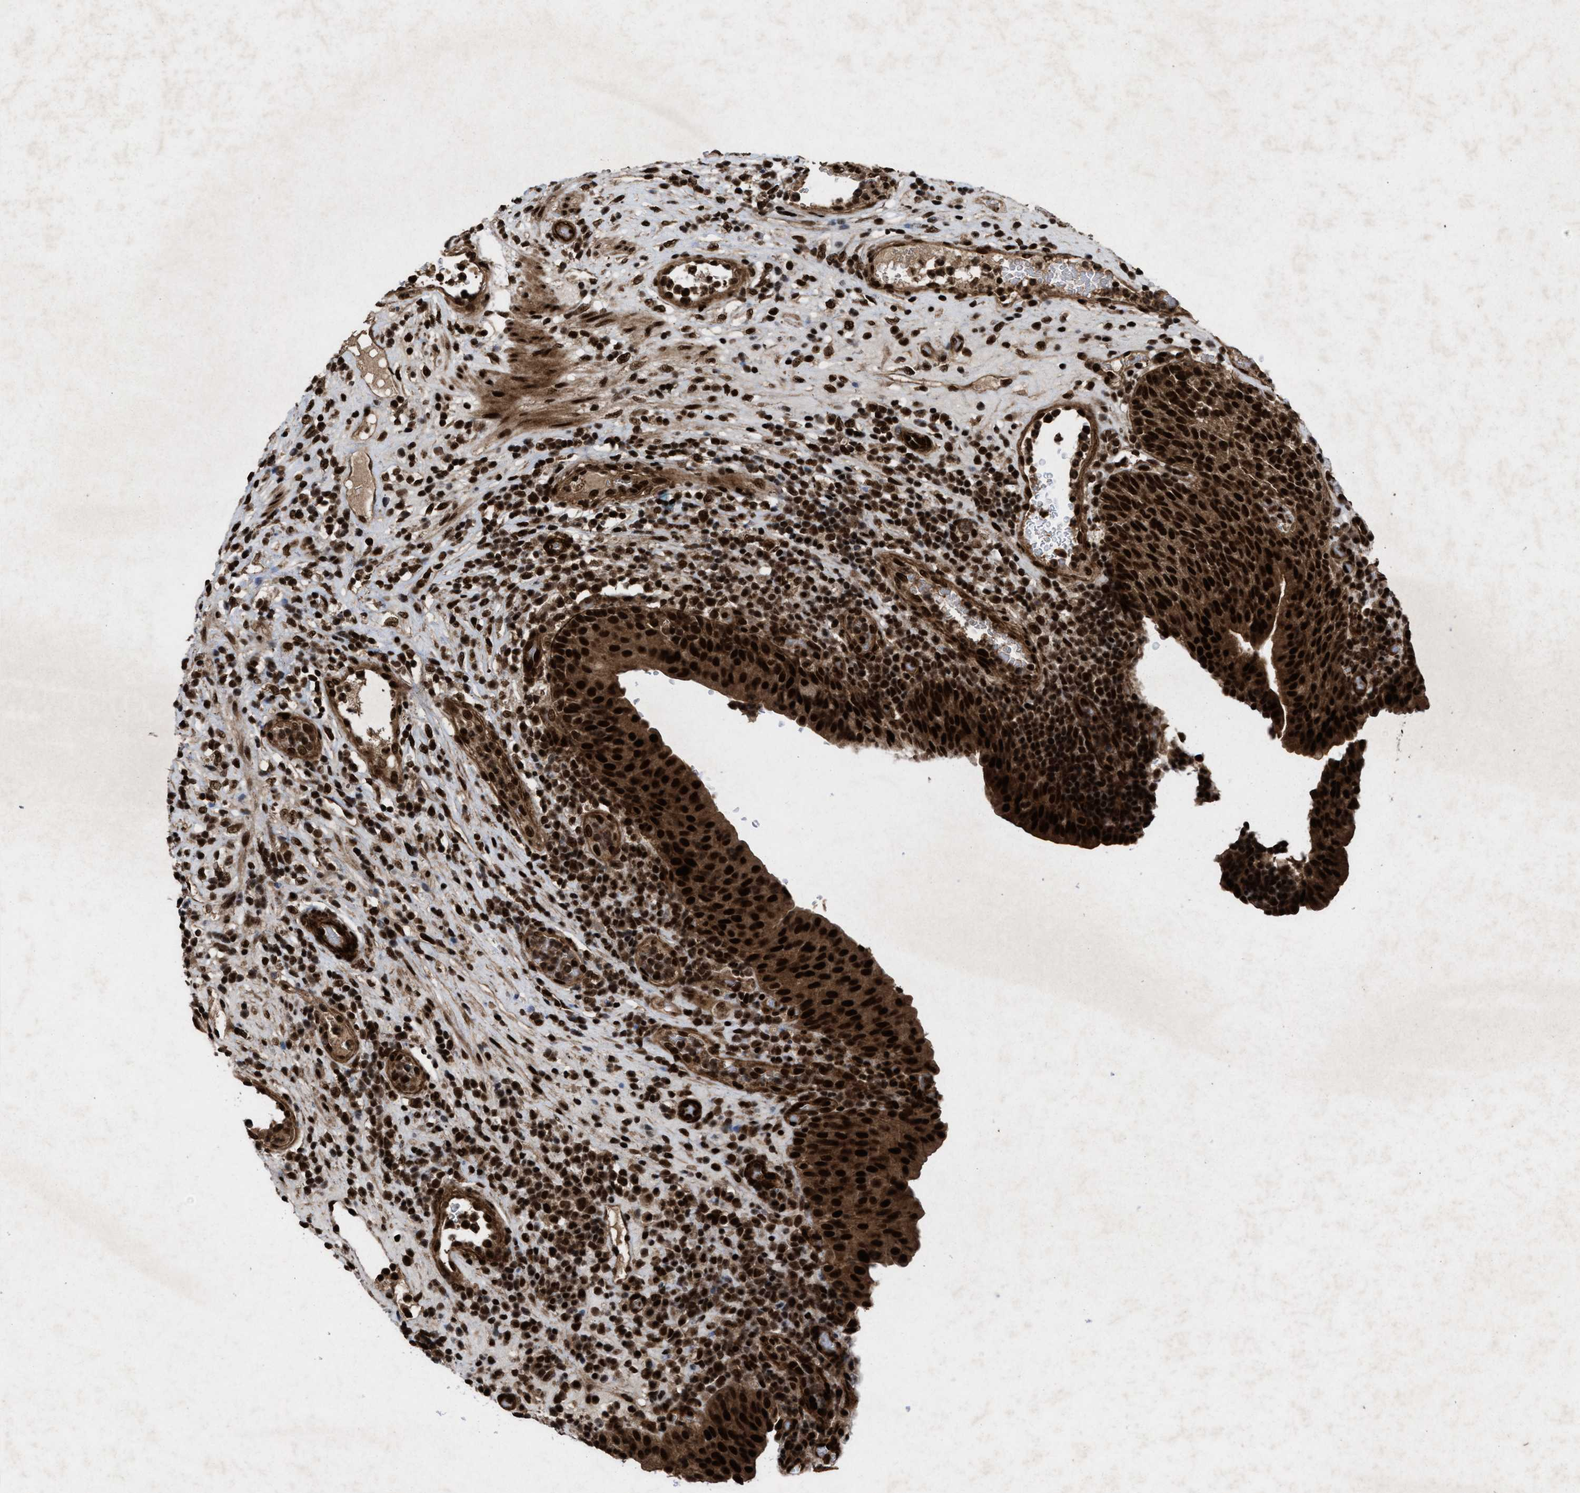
{"staining": {"intensity": "strong", "quantity": ">75%", "location": "cytoplasmic/membranous,nuclear"}, "tissue": "urothelial cancer", "cell_type": "Tumor cells", "image_type": "cancer", "snomed": [{"axis": "morphology", "description": "Urothelial carcinoma, High grade"}, {"axis": "topography", "description": "Urinary bladder"}], "caption": "Tumor cells exhibit strong cytoplasmic/membranous and nuclear expression in approximately >75% of cells in urothelial cancer. The staining was performed using DAB, with brown indicating positive protein expression. Nuclei are stained blue with hematoxylin.", "gene": "WIZ", "patient": {"sex": "male", "age": 74}}